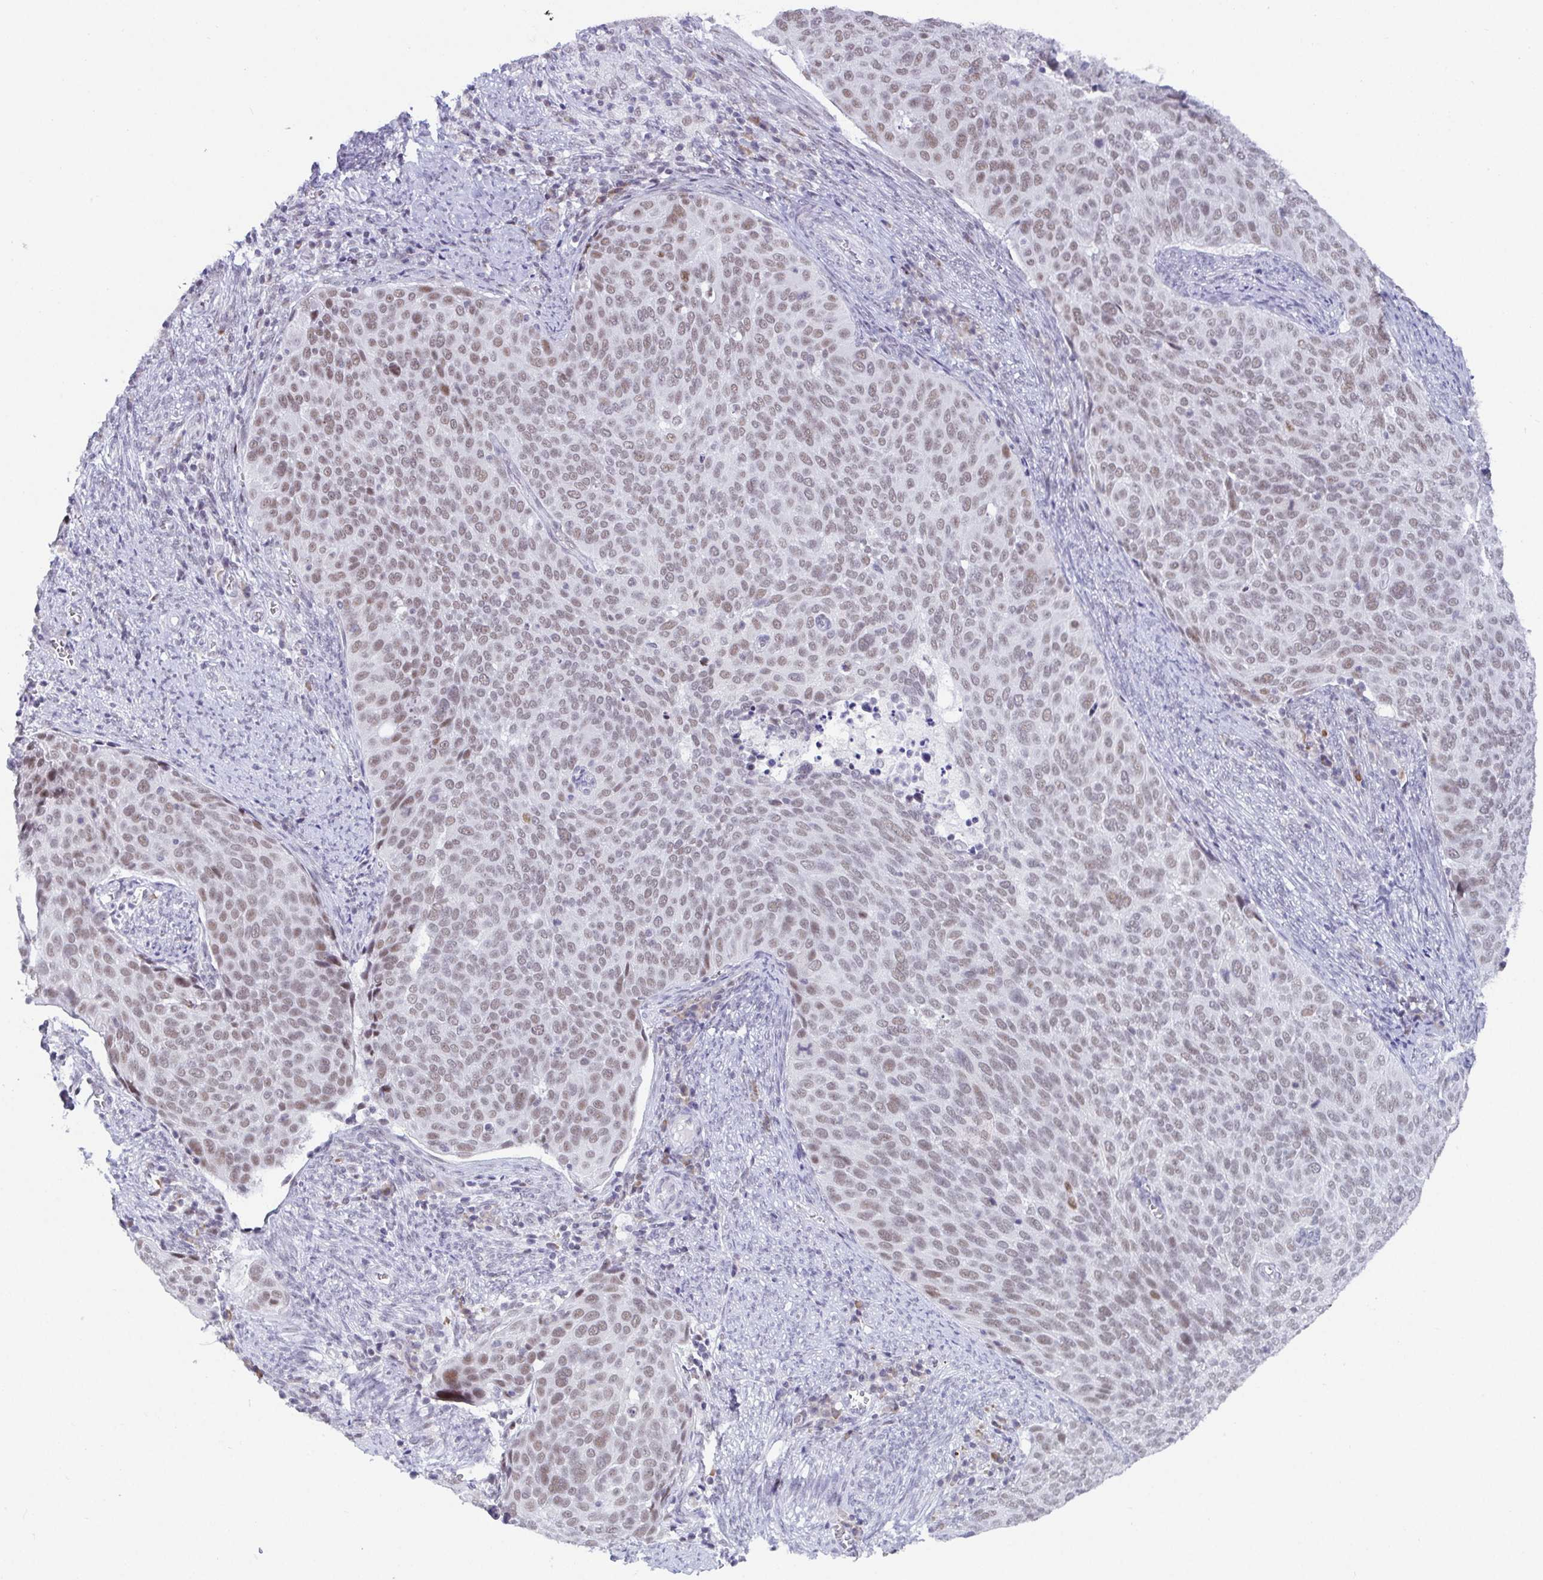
{"staining": {"intensity": "weak", "quantity": ">75%", "location": "nuclear"}, "tissue": "cervical cancer", "cell_type": "Tumor cells", "image_type": "cancer", "snomed": [{"axis": "morphology", "description": "Squamous cell carcinoma, NOS"}, {"axis": "topography", "description": "Cervix"}], "caption": "IHC (DAB) staining of human cervical squamous cell carcinoma shows weak nuclear protein expression in about >75% of tumor cells.", "gene": "WDR72", "patient": {"sex": "female", "age": 39}}